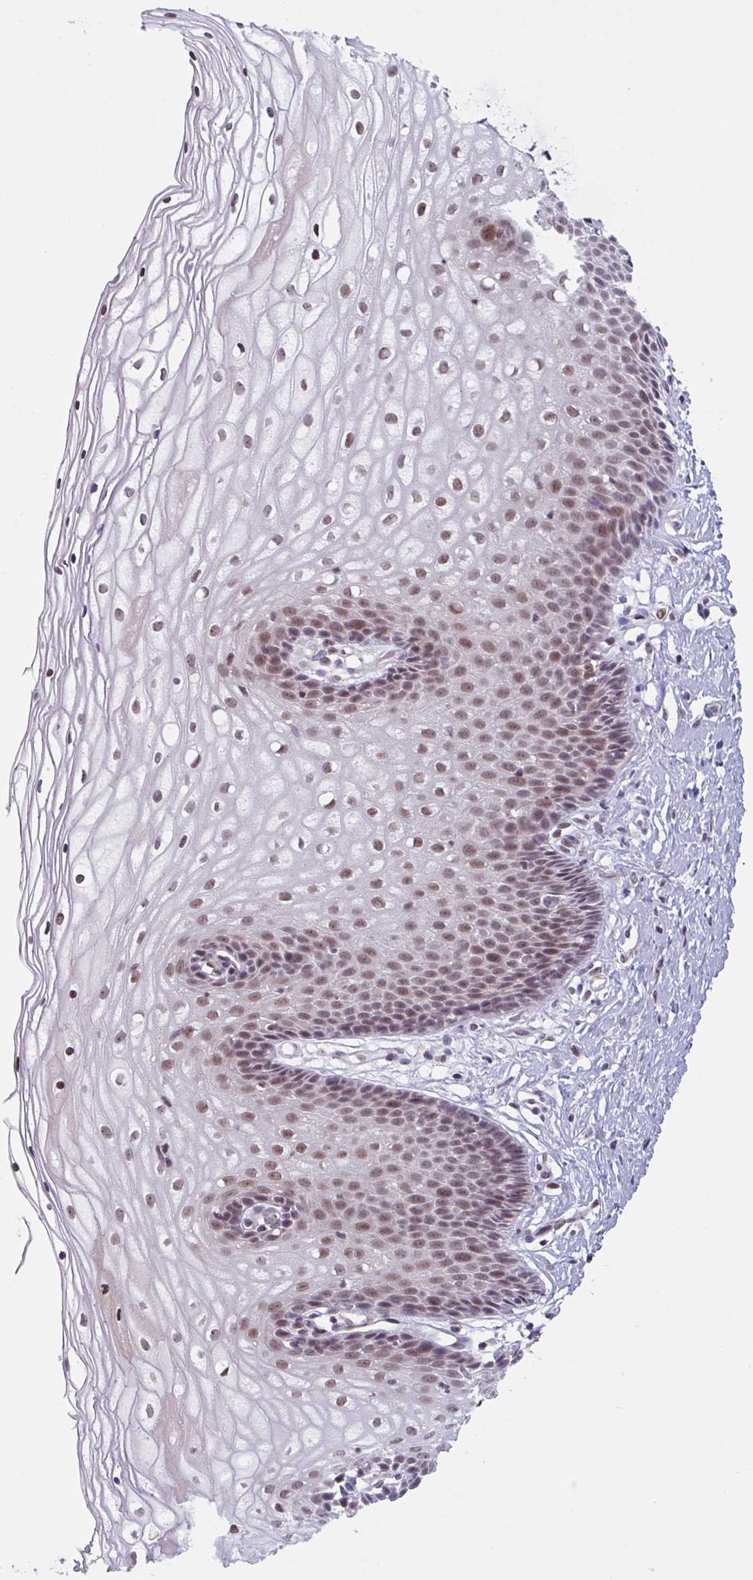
{"staining": {"intensity": "moderate", "quantity": "<25%", "location": "nuclear"}, "tissue": "cervix", "cell_type": "Glandular cells", "image_type": "normal", "snomed": [{"axis": "morphology", "description": "Normal tissue, NOS"}, {"axis": "topography", "description": "Cervix"}], "caption": "This is a histology image of IHC staining of benign cervix, which shows moderate expression in the nuclear of glandular cells.", "gene": "RBM18", "patient": {"sex": "female", "age": 36}}